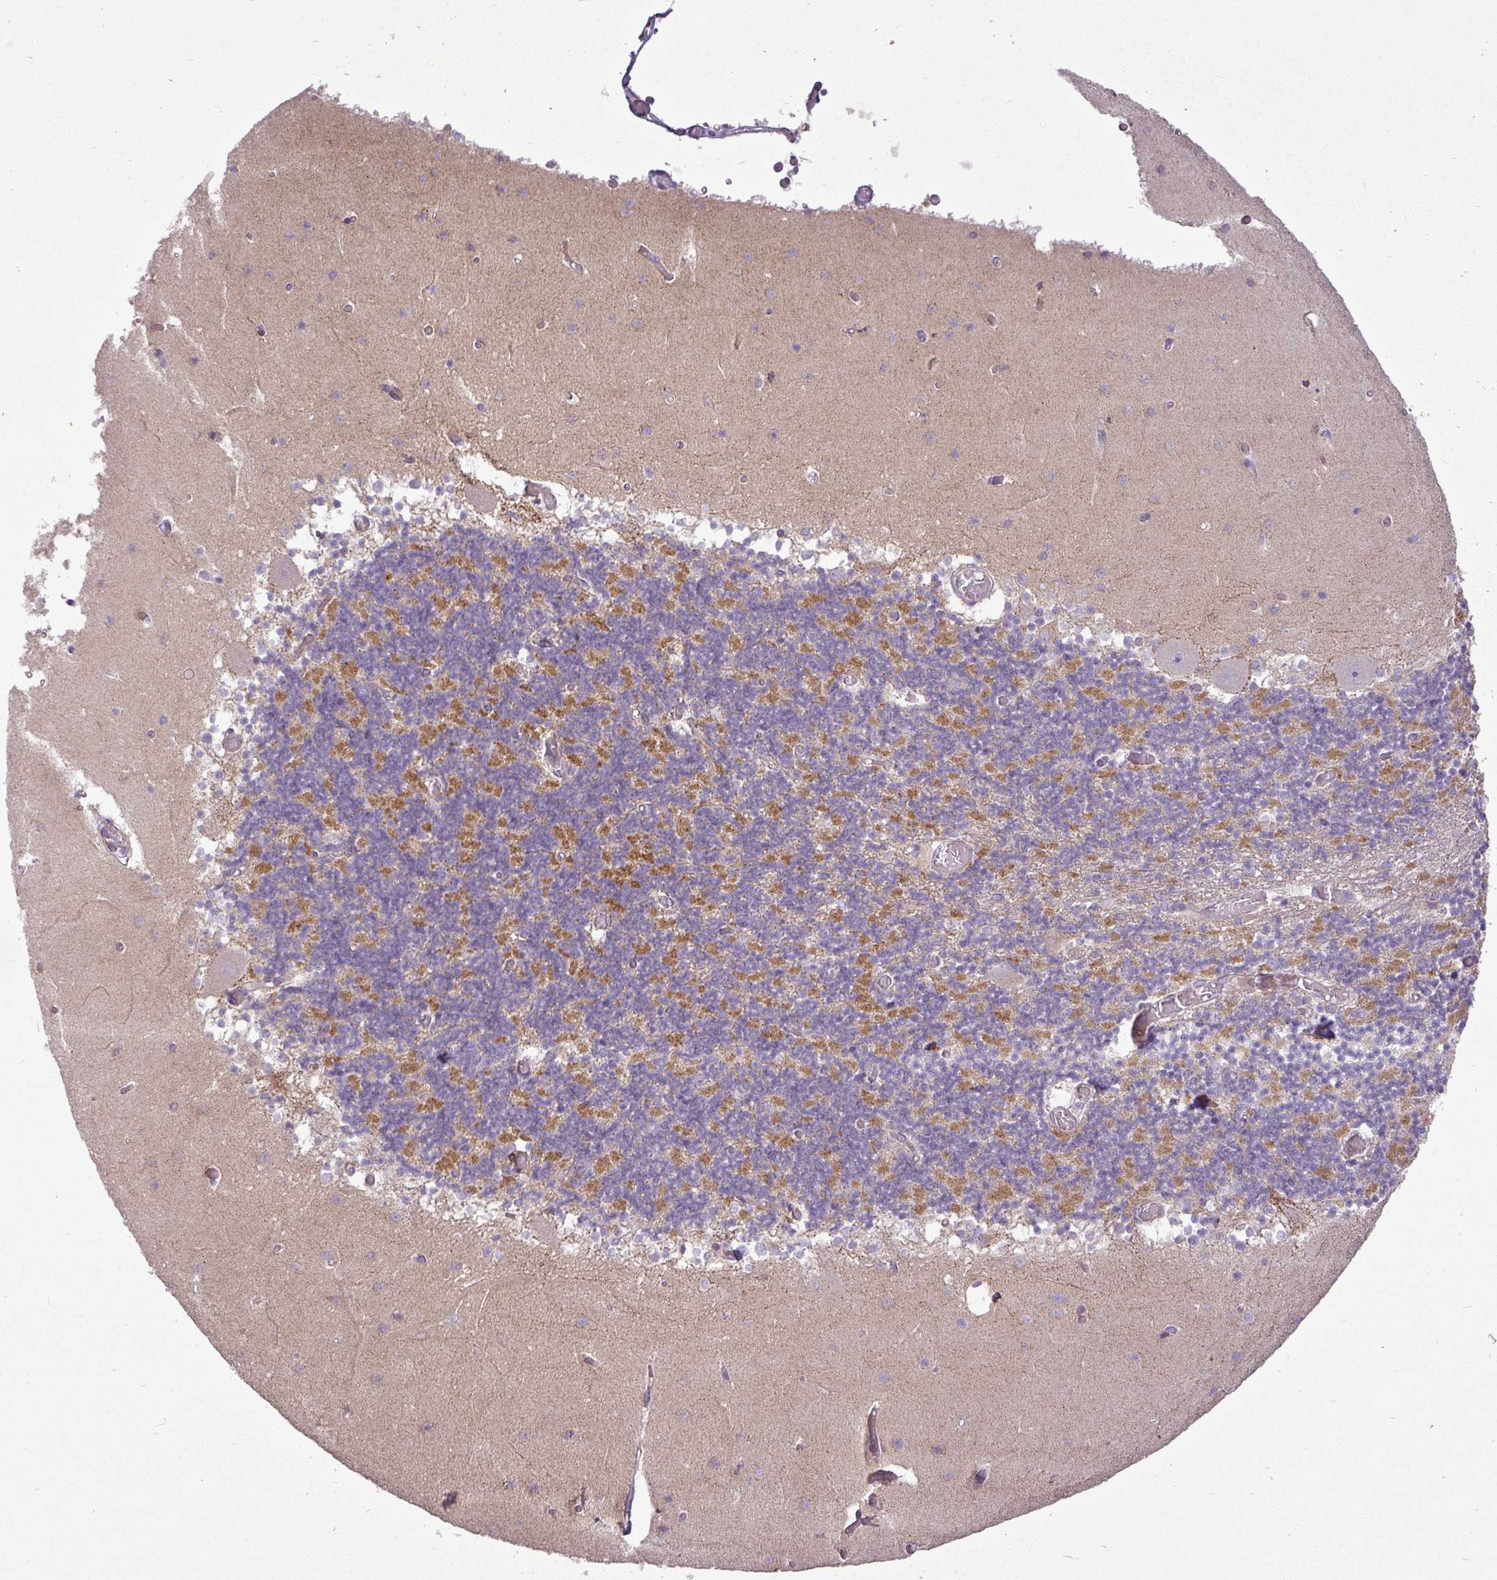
{"staining": {"intensity": "moderate", "quantity": "25%-75%", "location": "cytoplasmic/membranous"}, "tissue": "cerebellum", "cell_type": "Cells in granular layer", "image_type": "normal", "snomed": [{"axis": "morphology", "description": "Normal tissue, NOS"}, {"axis": "topography", "description": "Cerebellum"}], "caption": "Human cerebellum stained for a protein (brown) demonstrates moderate cytoplasmic/membranous positive expression in approximately 25%-75% of cells in granular layer.", "gene": "STRIP1", "patient": {"sex": "female", "age": 28}}